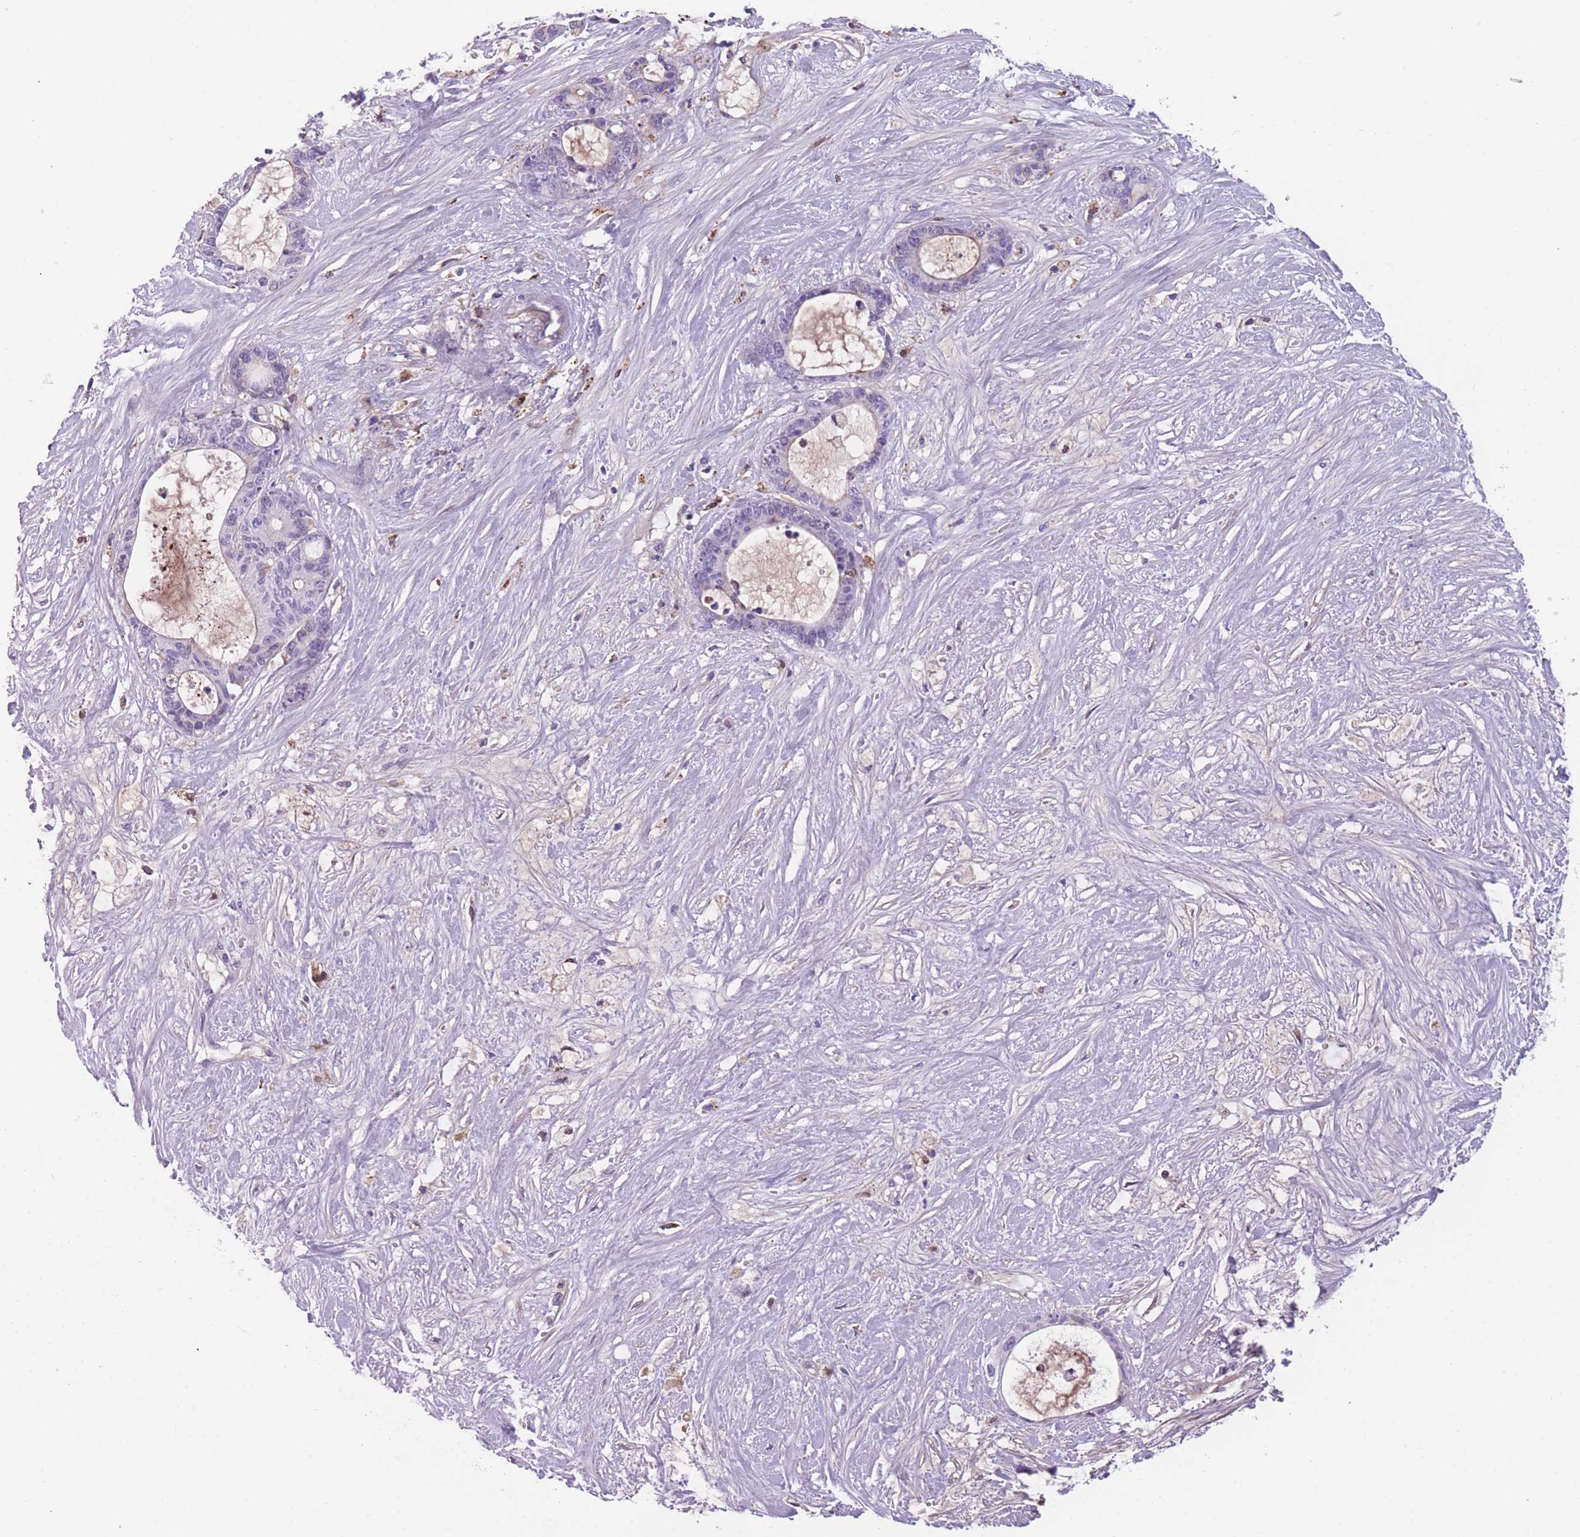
{"staining": {"intensity": "negative", "quantity": "none", "location": "none"}, "tissue": "liver cancer", "cell_type": "Tumor cells", "image_type": "cancer", "snomed": [{"axis": "morphology", "description": "Normal tissue, NOS"}, {"axis": "morphology", "description": "Cholangiocarcinoma"}, {"axis": "topography", "description": "Liver"}, {"axis": "topography", "description": "Peripheral nerve tissue"}], "caption": "The photomicrograph exhibits no significant expression in tumor cells of liver cancer (cholangiocarcinoma). (DAB (3,3'-diaminobenzidine) IHC, high magnification).", "gene": "GNAT1", "patient": {"sex": "female", "age": 73}}